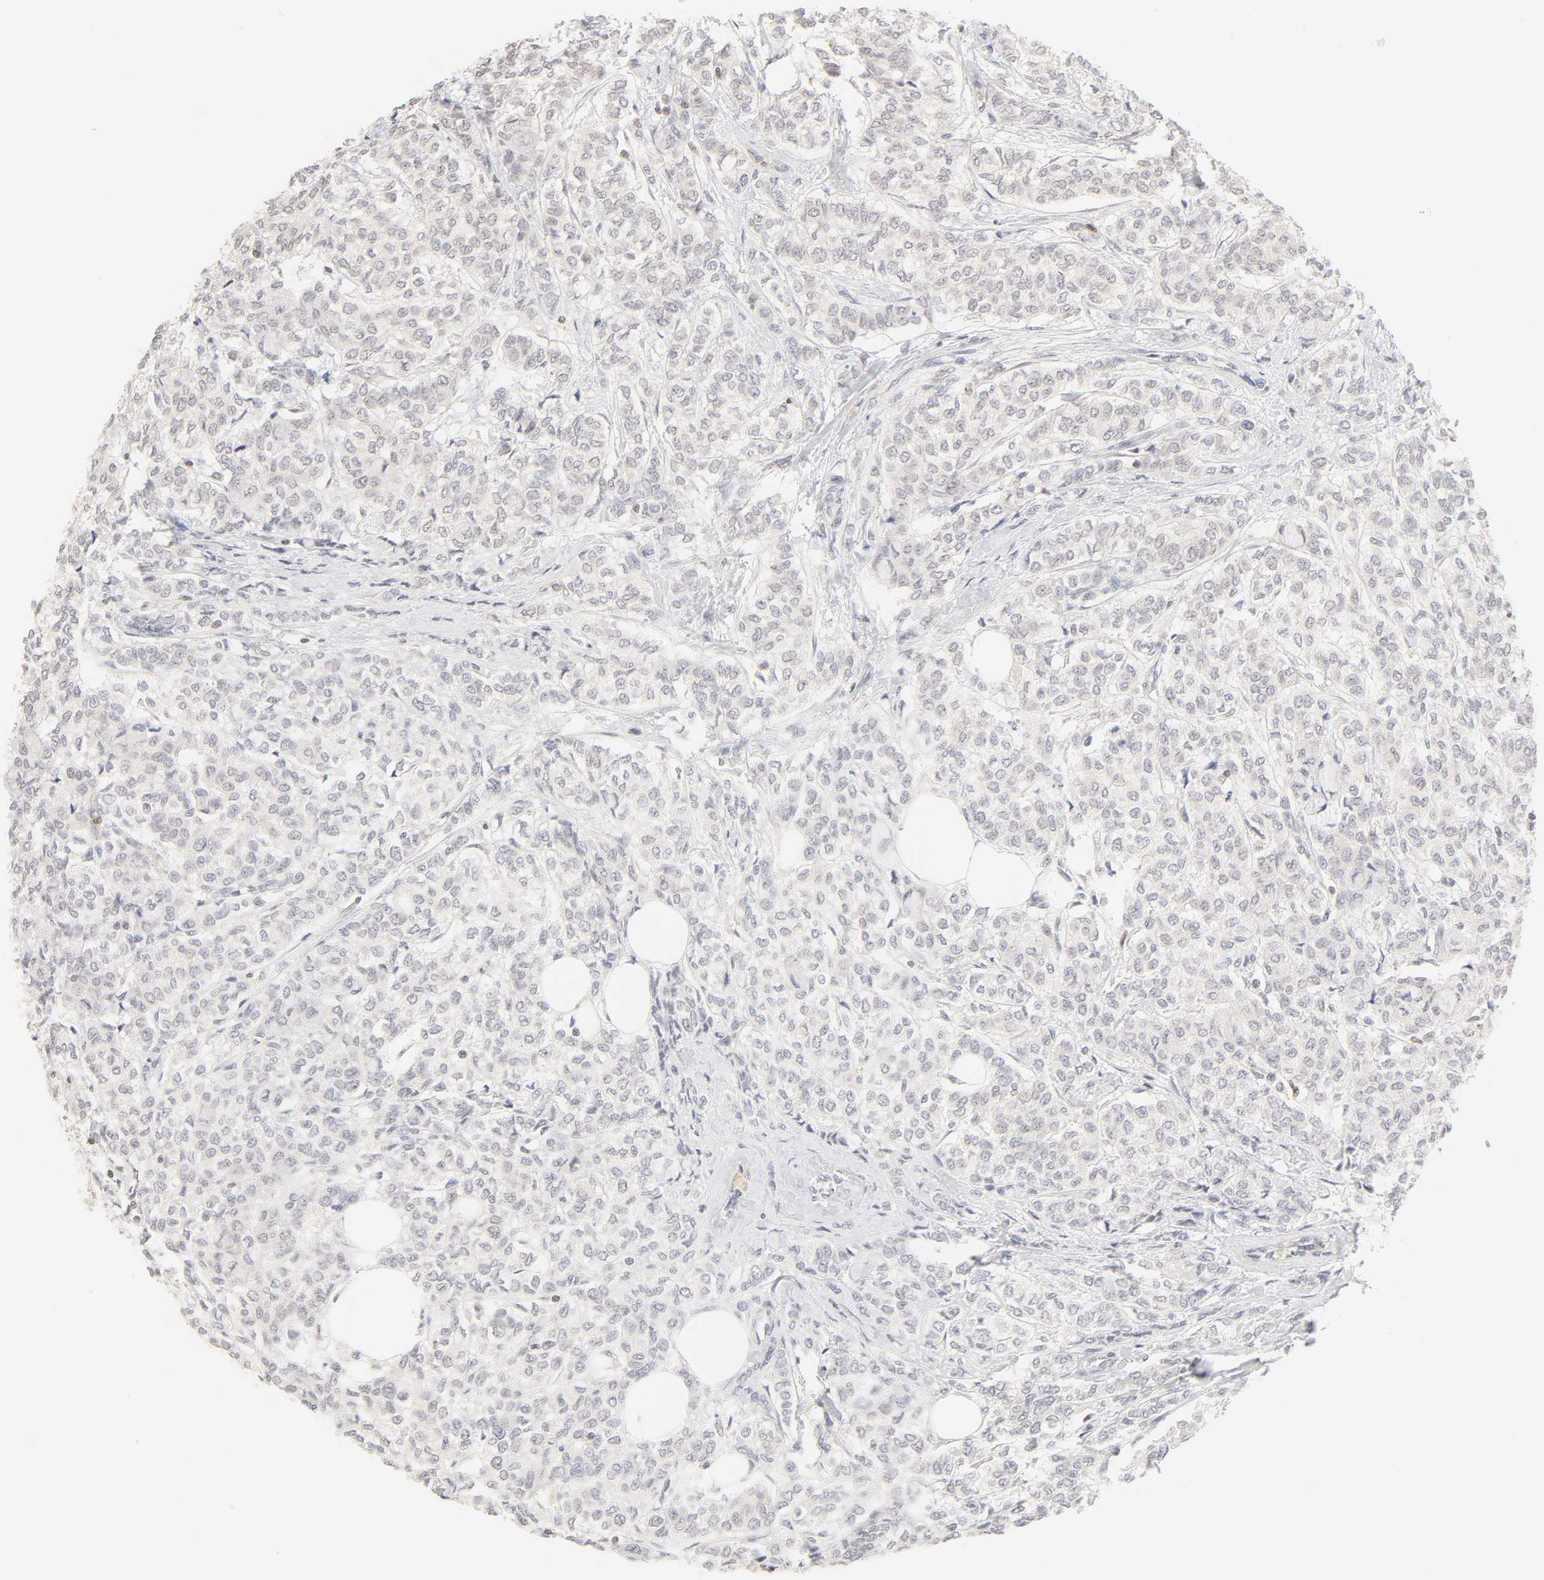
{"staining": {"intensity": "negative", "quantity": "none", "location": "none"}, "tissue": "breast cancer", "cell_type": "Tumor cells", "image_type": "cancer", "snomed": [{"axis": "morphology", "description": "Lobular carcinoma"}, {"axis": "topography", "description": "Breast"}], "caption": "Protein analysis of breast cancer (lobular carcinoma) reveals no significant expression in tumor cells. (DAB (3,3'-diaminobenzidine) immunohistochemistry visualized using brightfield microscopy, high magnification).", "gene": "KIF2A", "patient": {"sex": "female", "age": 60}}